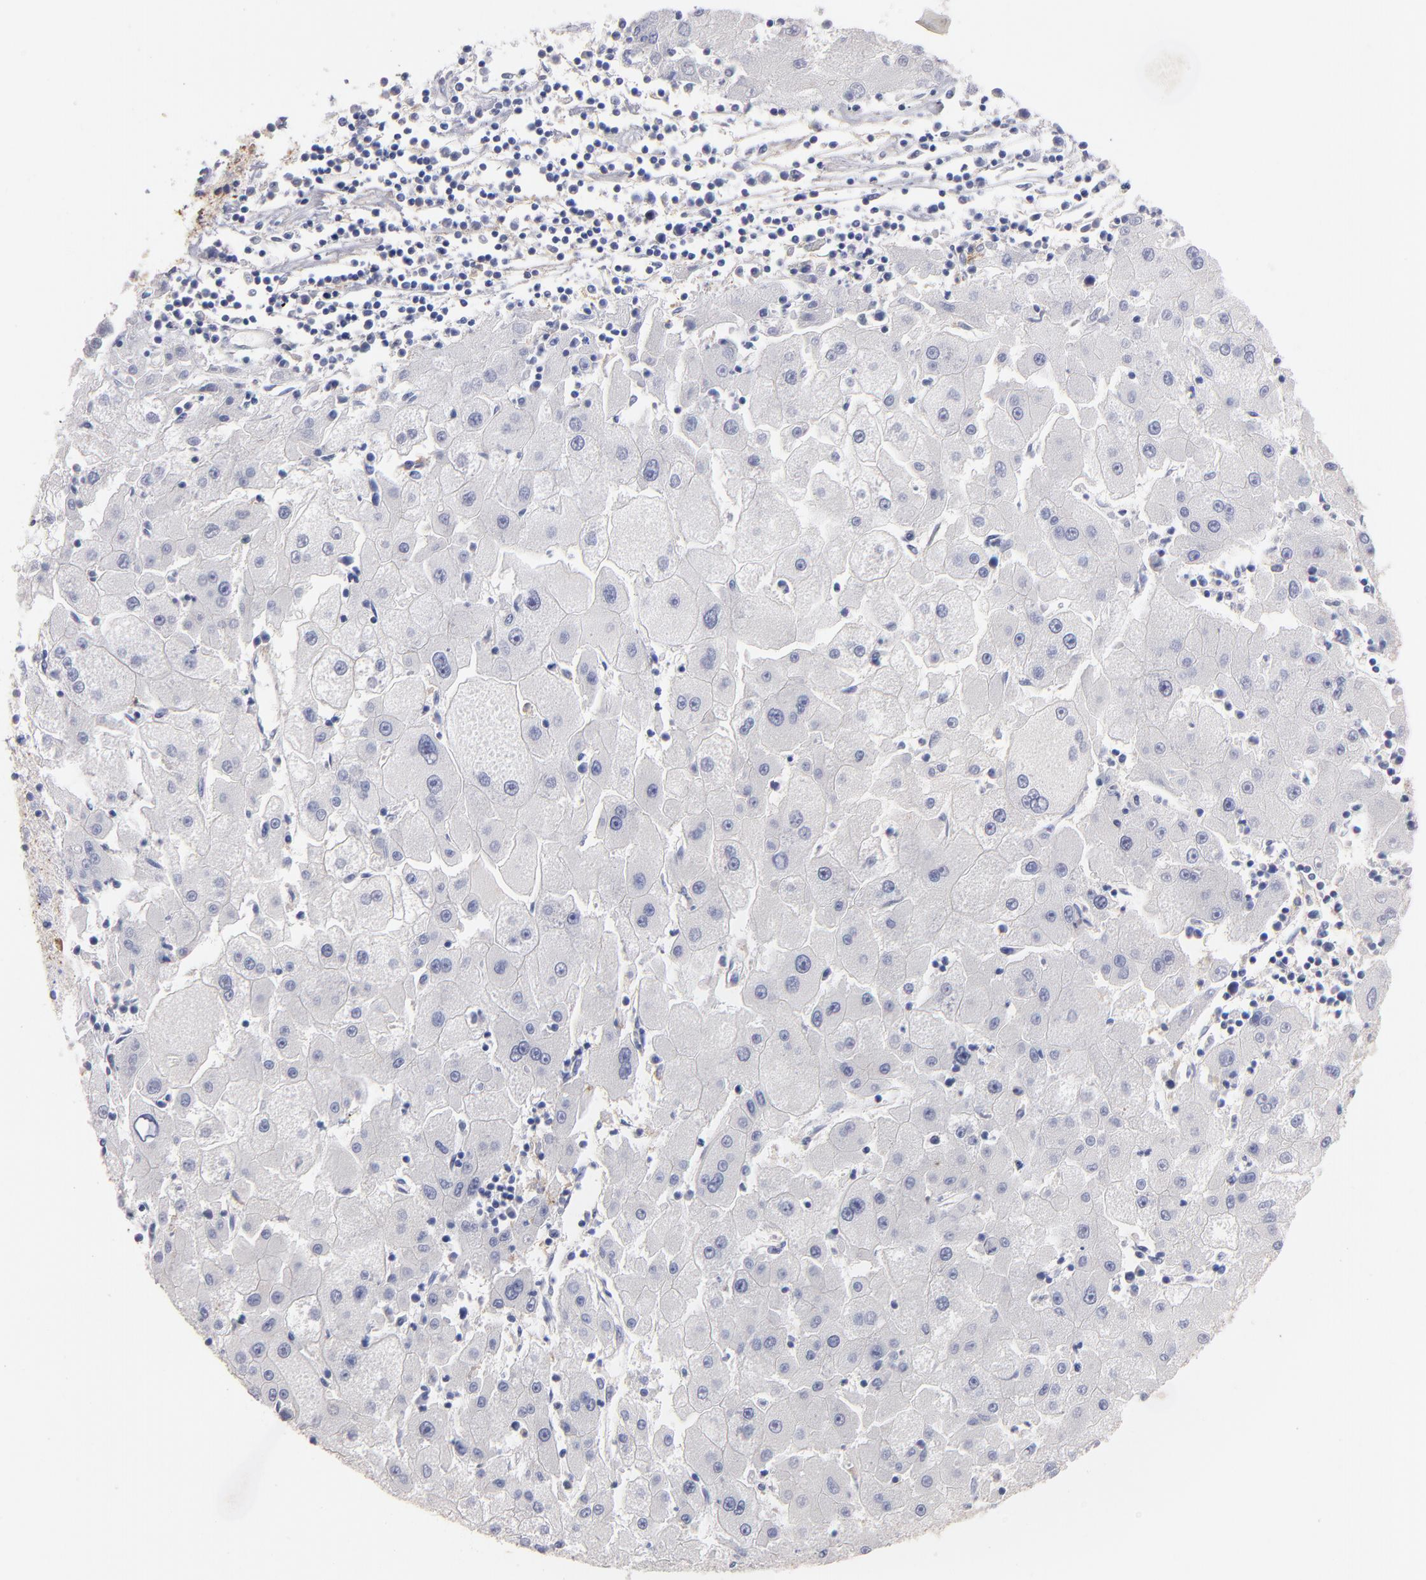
{"staining": {"intensity": "negative", "quantity": "none", "location": "none"}, "tissue": "liver cancer", "cell_type": "Tumor cells", "image_type": "cancer", "snomed": [{"axis": "morphology", "description": "Carcinoma, Hepatocellular, NOS"}, {"axis": "topography", "description": "Liver"}], "caption": "DAB immunohistochemical staining of human hepatocellular carcinoma (liver) exhibits no significant expression in tumor cells.", "gene": "RAF1", "patient": {"sex": "male", "age": 72}}